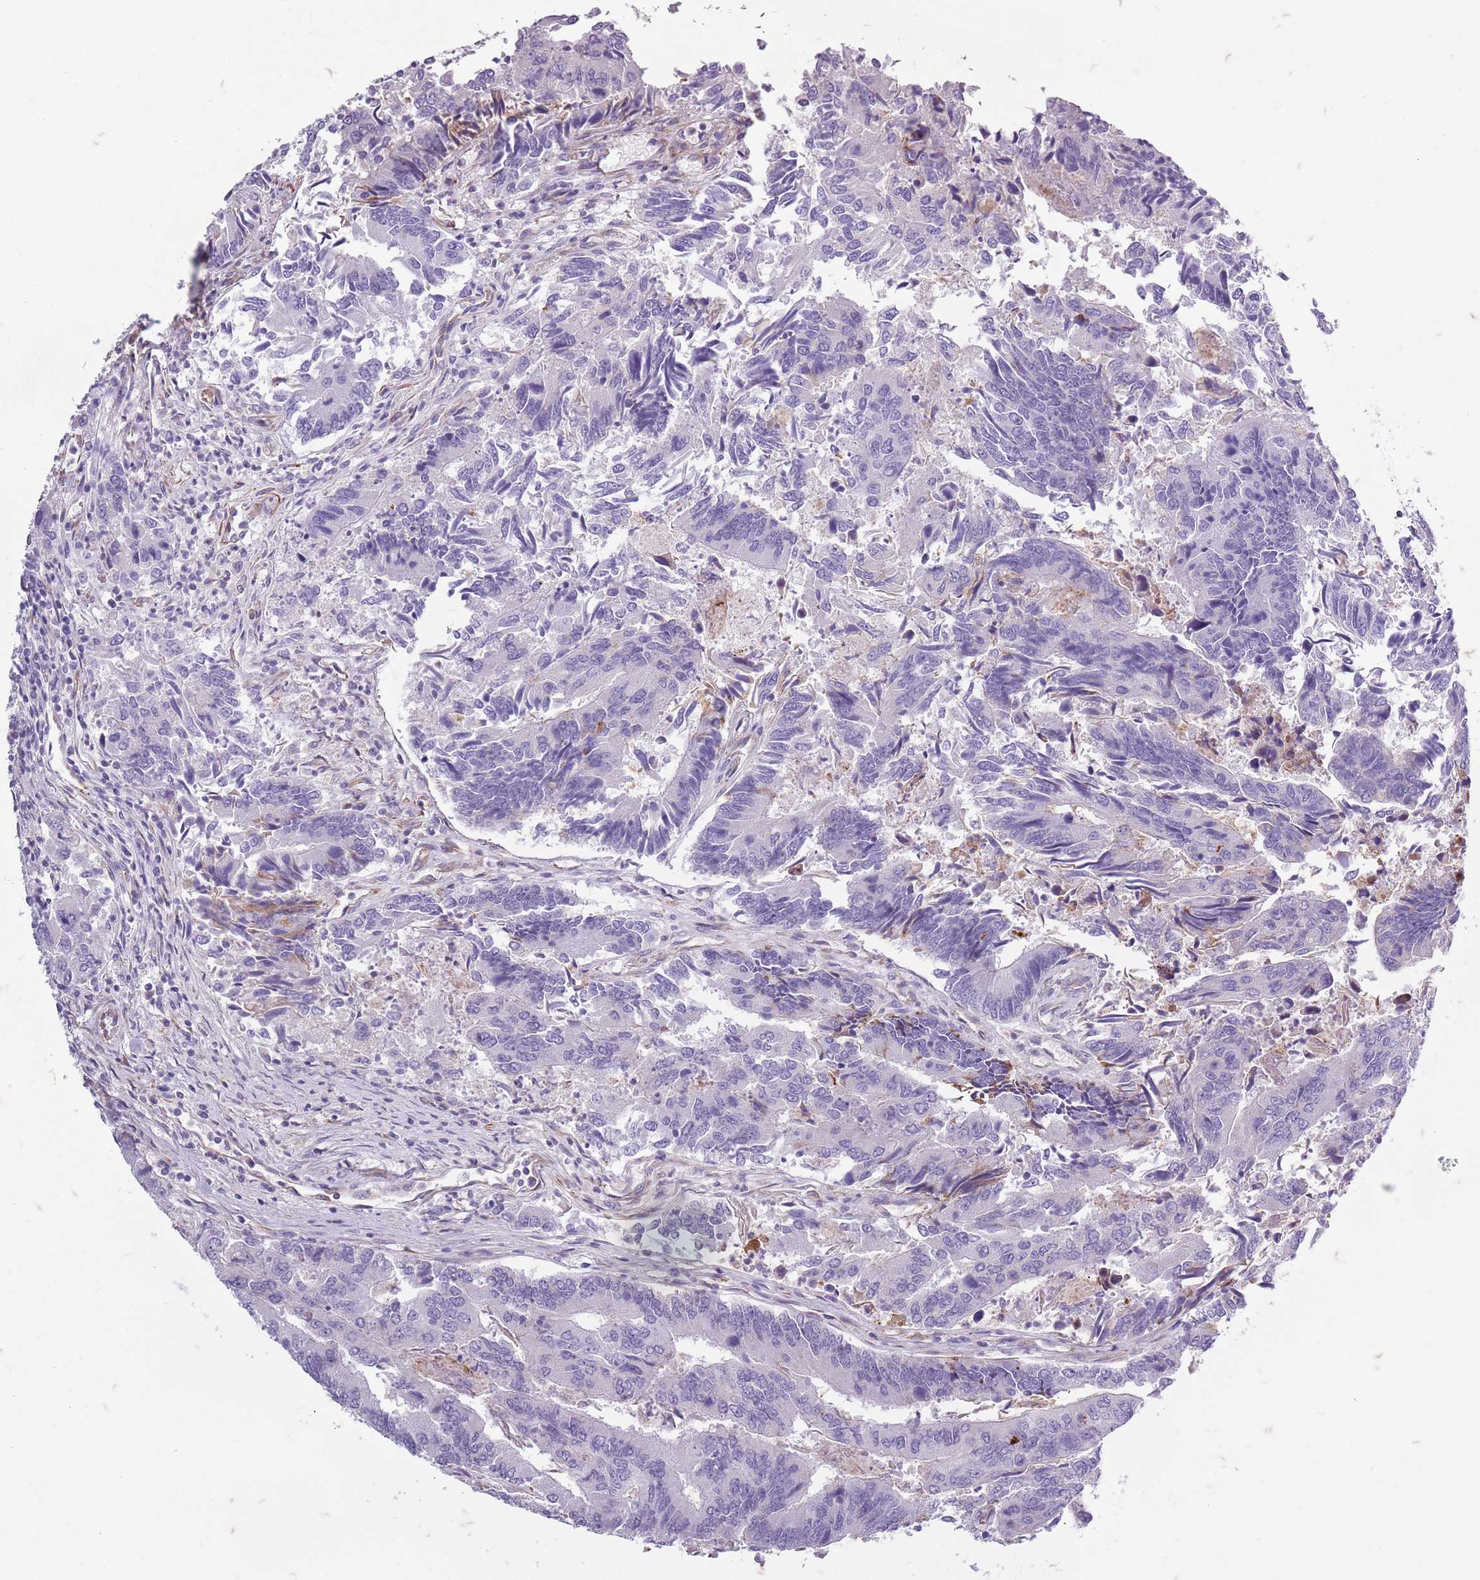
{"staining": {"intensity": "negative", "quantity": "none", "location": "none"}, "tissue": "colorectal cancer", "cell_type": "Tumor cells", "image_type": "cancer", "snomed": [{"axis": "morphology", "description": "Adenocarcinoma, NOS"}, {"axis": "topography", "description": "Colon"}], "caption": "Micrograph shows no significant protein expression in tumor cells of adenocarcinoma (colorectal).", "gene": "TAS2R38", "patient": {"sex": "female", "age": 67}}